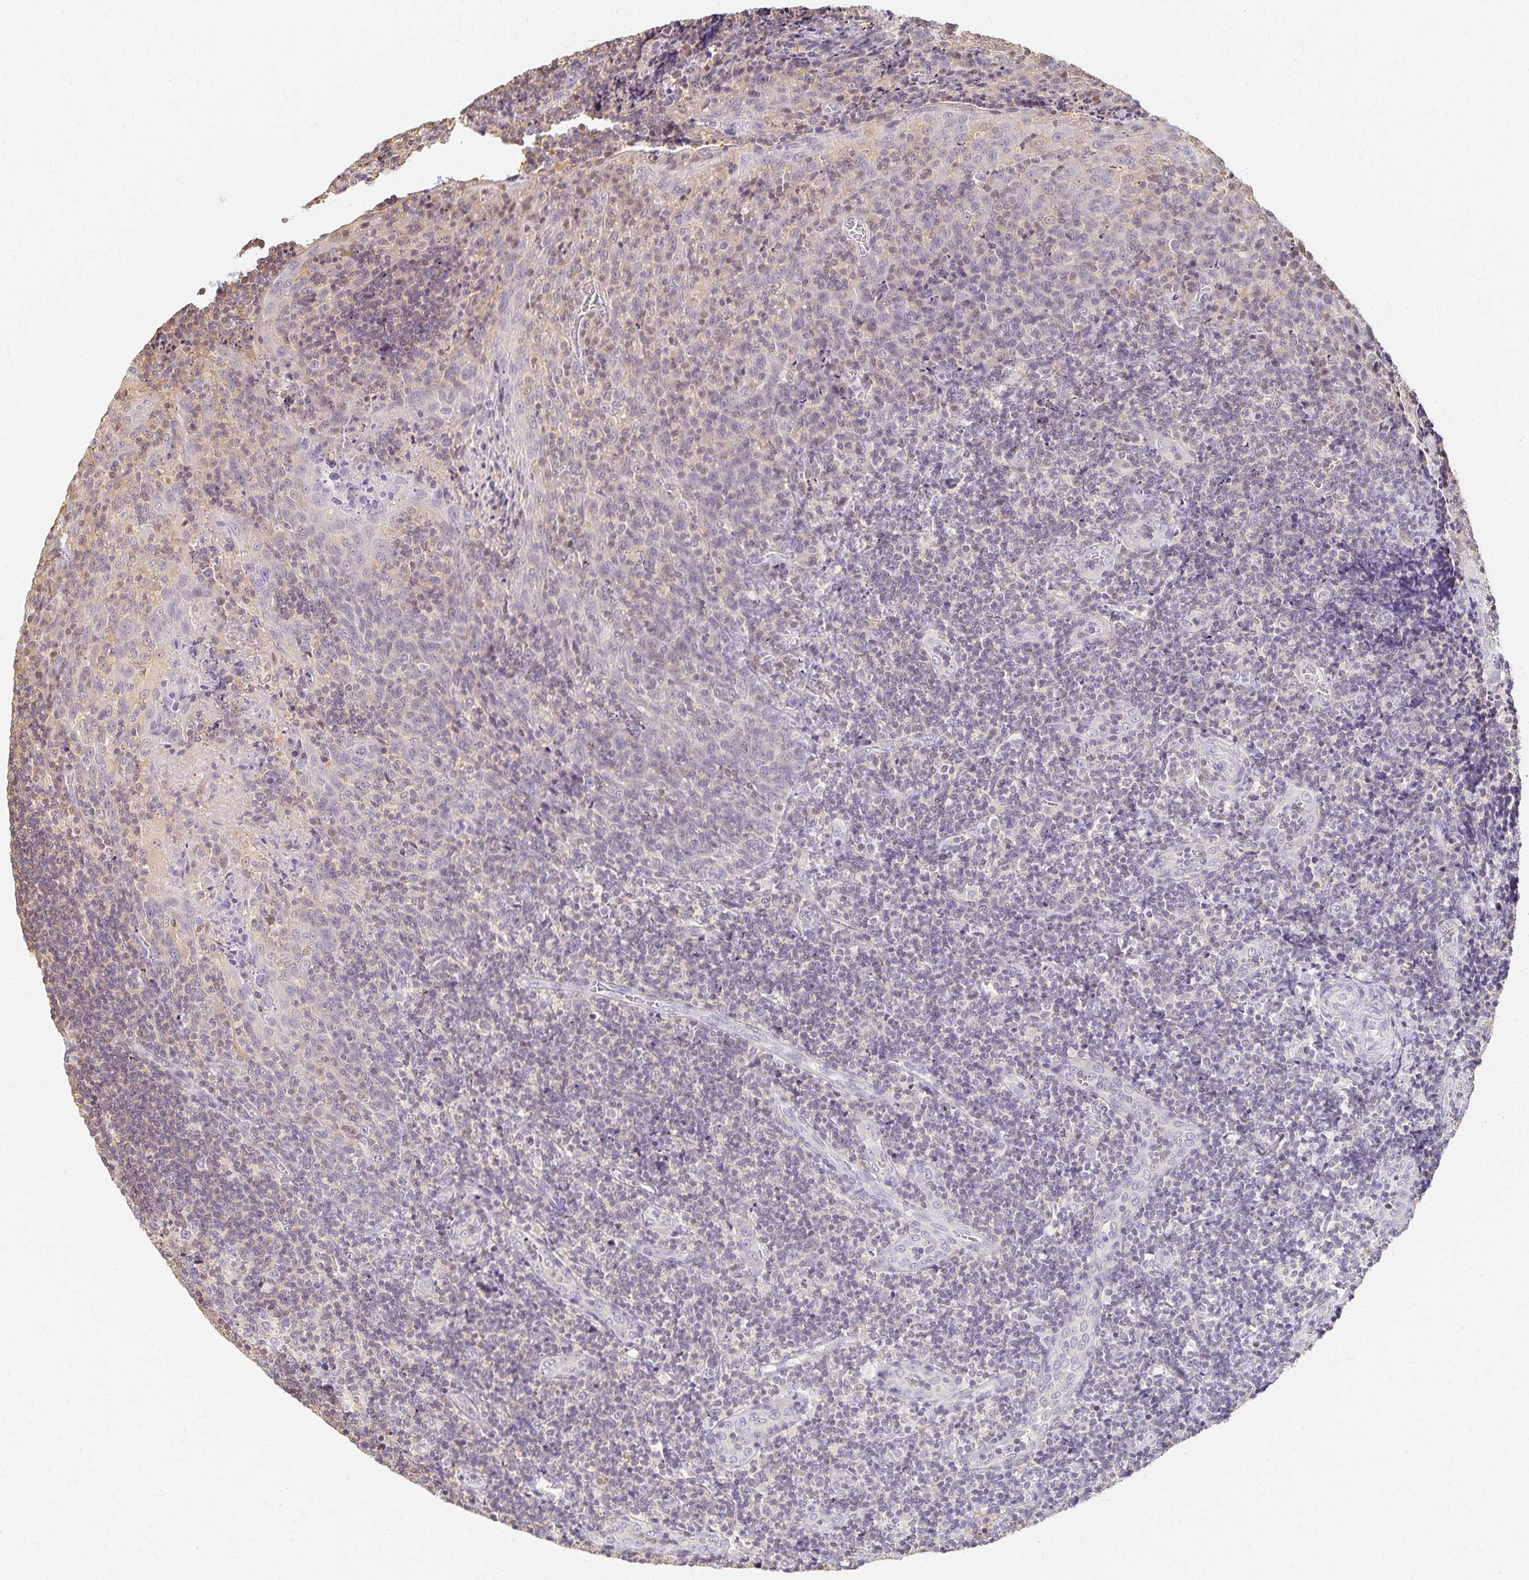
{"staining": {"intensity": "negative", "quantity": "none", "location": "none"}, "tissue": "tonsil", "cell_type": "Germinal center cells", "image_type": "normal", "snomed": [{"axis": "morphology", "description": "Normal tissue, NOS"}, {"axis": "topography", "description": "Tonsil"}], "caption": "Immunohistochemistry micrograph of normal human tonsil stained for a protein (brown), which demonstrates no positivity in germinal center cells.", "gene": "AZGP1", "patient": {"sex": "male", "age": 17}}